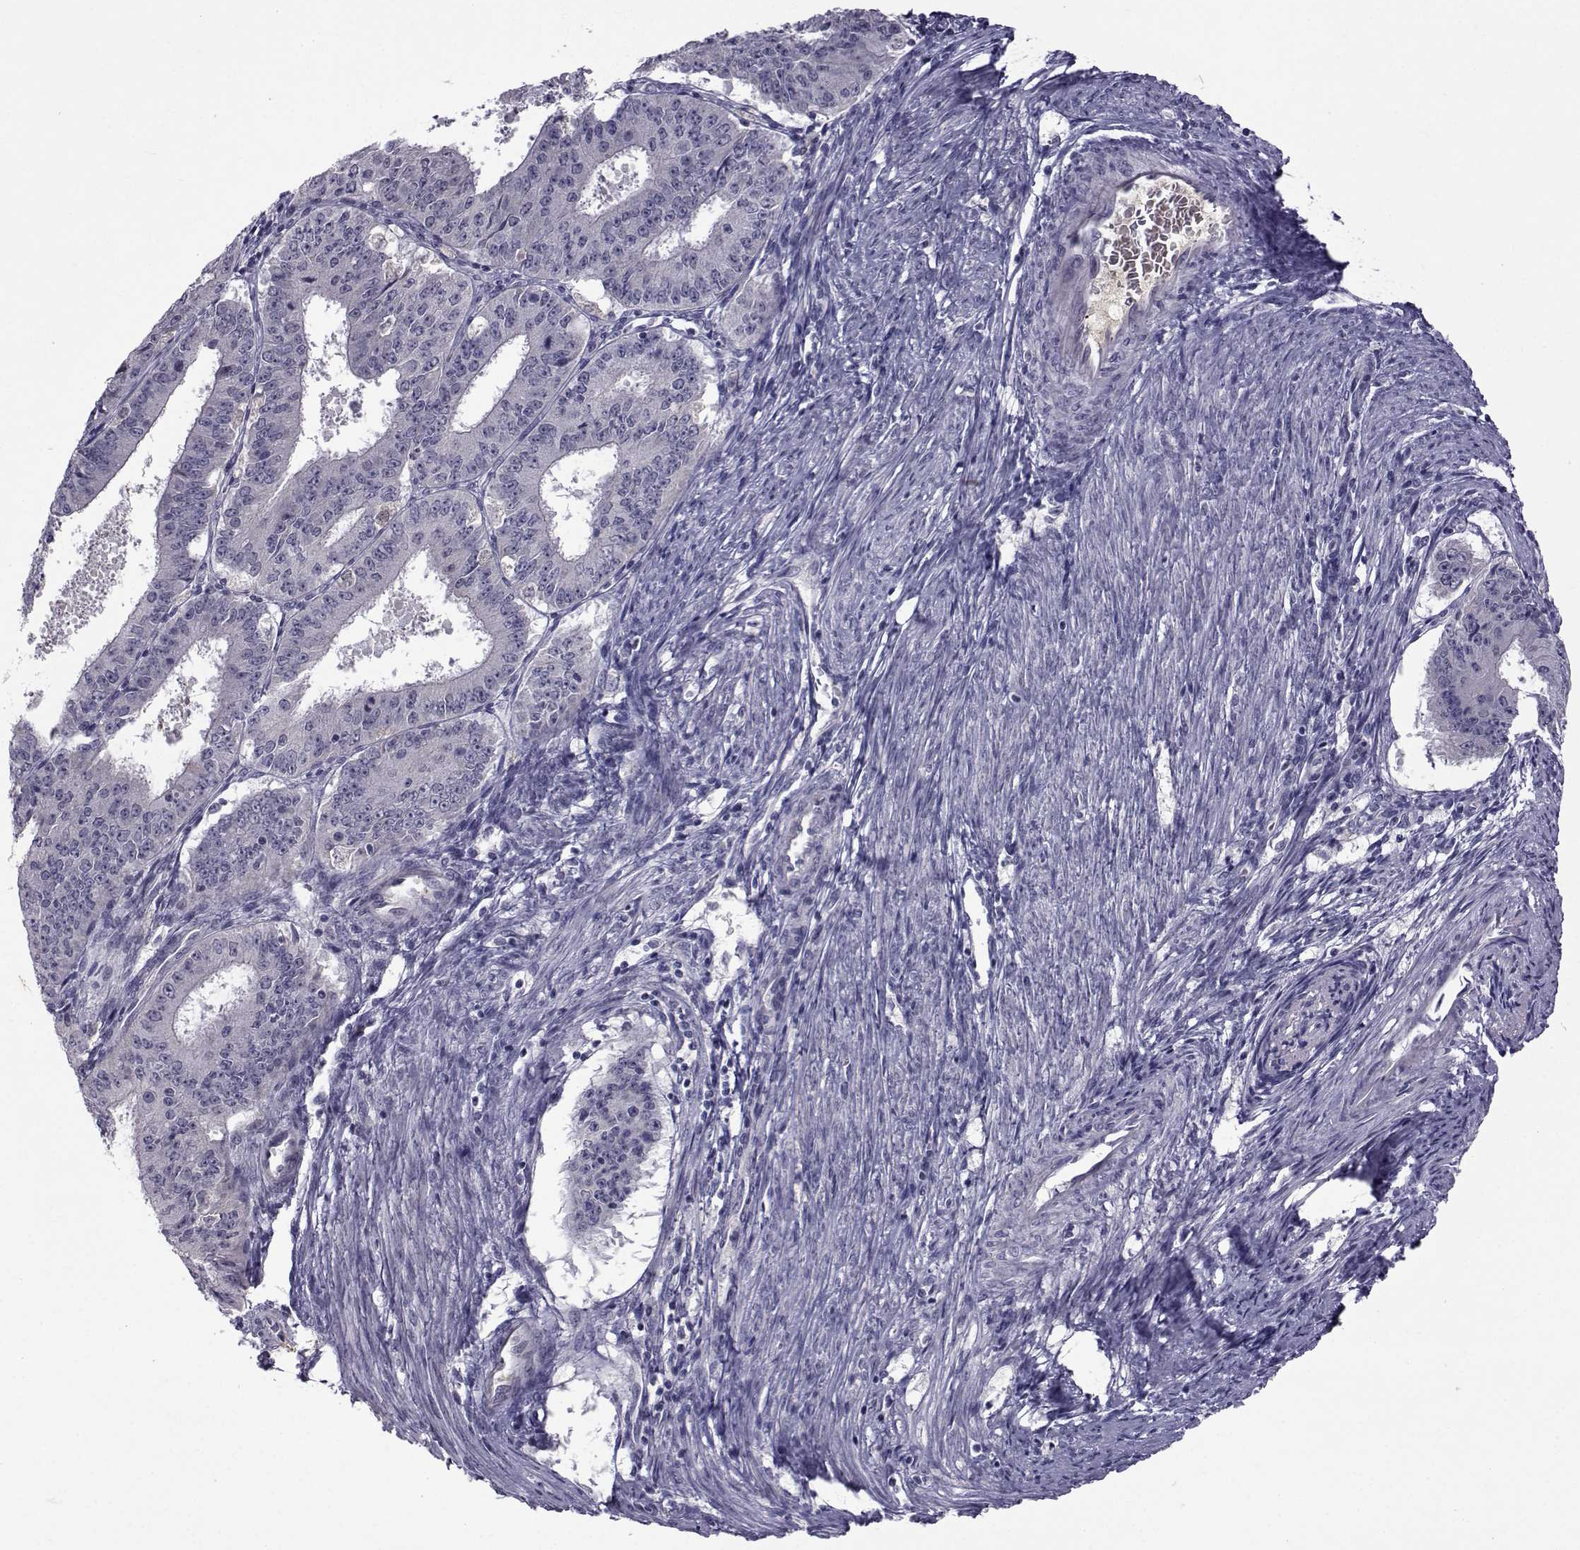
{"staining": {"intensity": "negative", "quantity": "none", "location": "none"}, "tissue": "ovarian cancer", "cell_type": "Tumor cells", "image_type": "cancer", "snomed": [{"axis": "morphology", "description": "Carcinoma, endometroid"}, {"axis": "topography", "description": "Ovary"}], "caption": "Immunohistochemistry histopathology image of human endometroid carcinoma (ovarian) stained for a protein (brown), which displays no positivity in tumor cells.", "gene": "TNFRSF11B", "patient": {"sex": "female", "age": 42}}